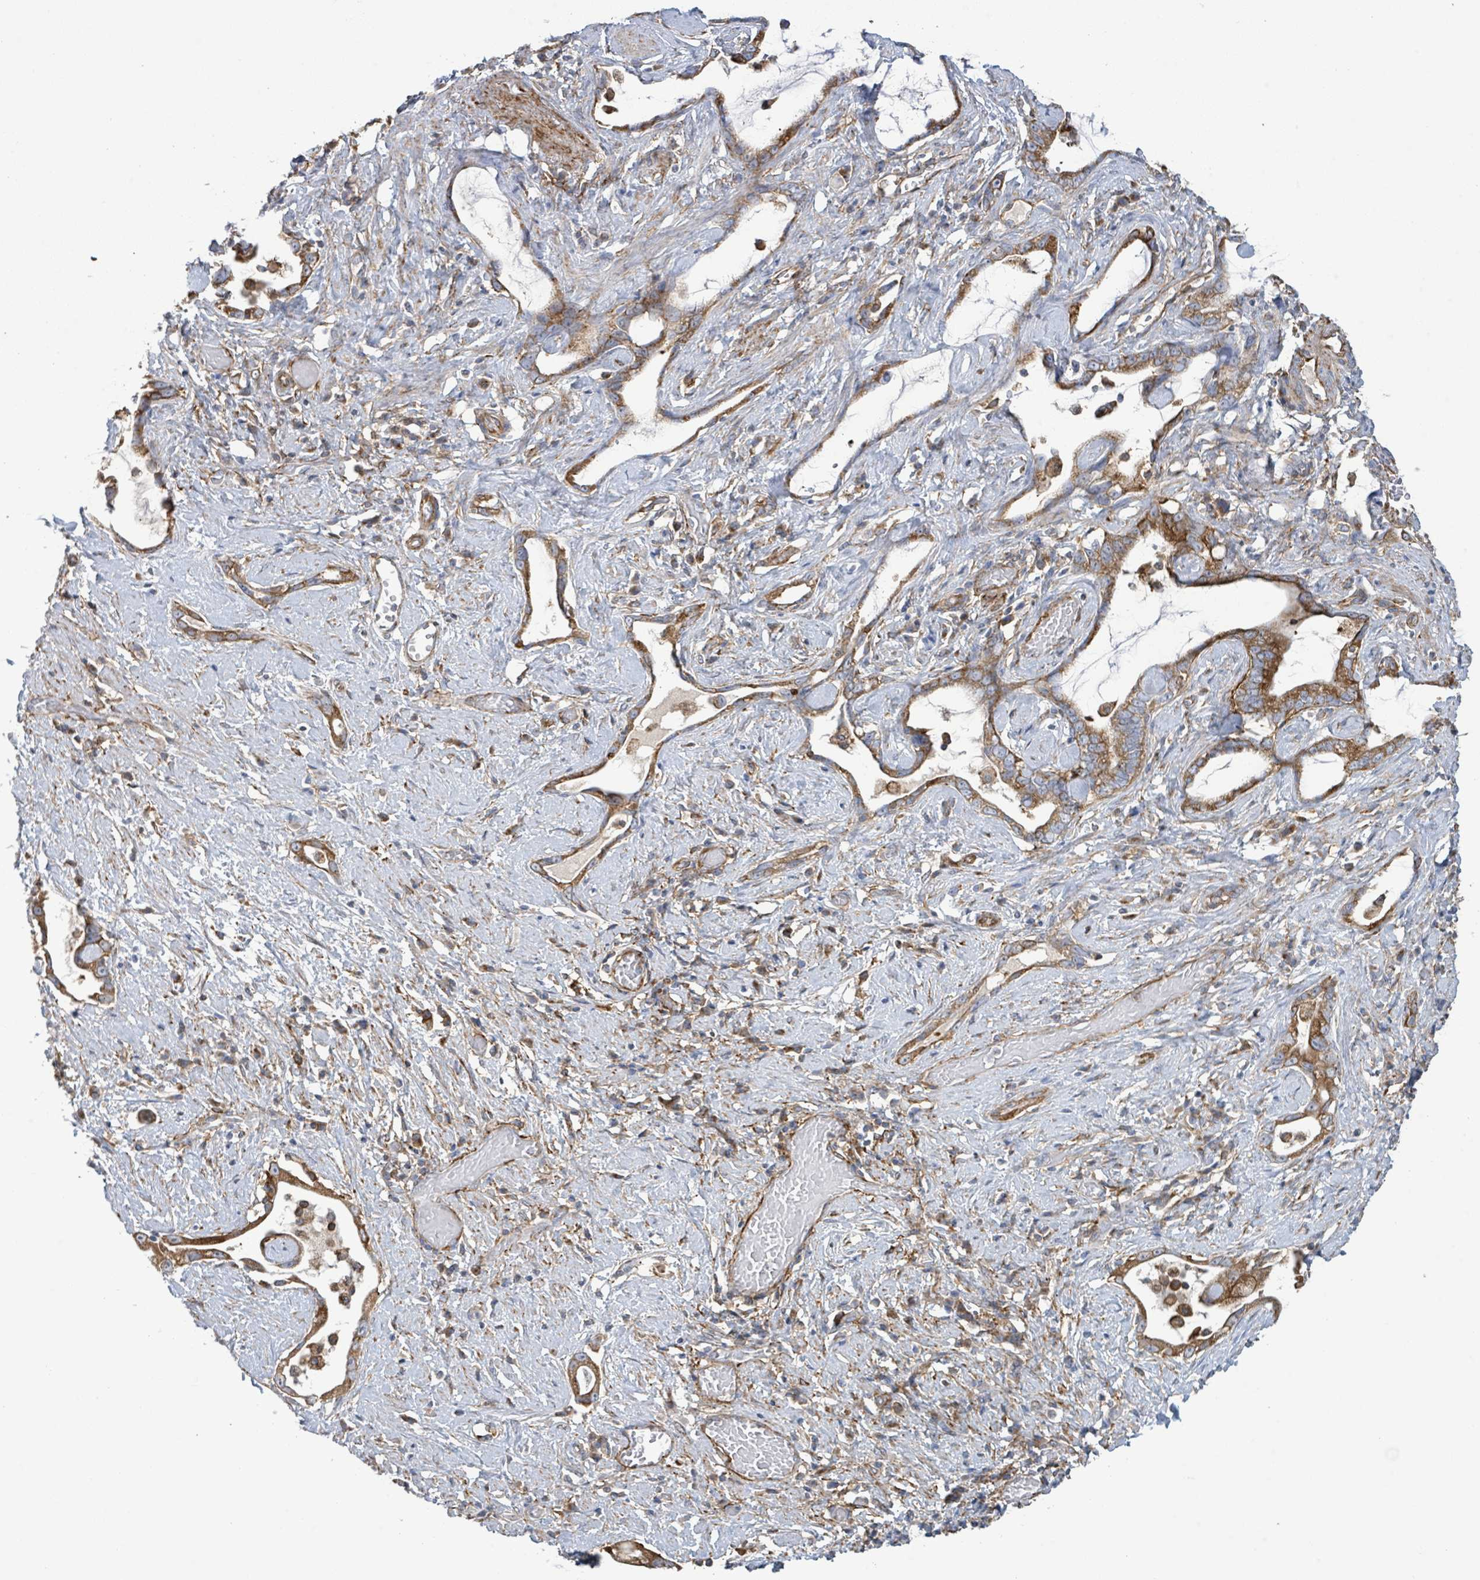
{"staining": {"intensity": "strong", "quantity": ">75%", "location": "cytoplasmic/membranous"}, "tissue": "stomach cancer", "cell_type": "Tumor cells", "image_type": "cancer", "snomed": [{"axis": "morphology", "description": "Adenocarcinoma, NOS"}, {"axis": "topography", "description": "Stomach"}], "caption": "Approximately >75% of tumor cells in stomach cancer exhibit strong cytoplasmic/membranous protein expression as visualized by brown immunohistochemical staining.", "gene": "EGFL7", "patient": {"sex": "male", "age": 55}}